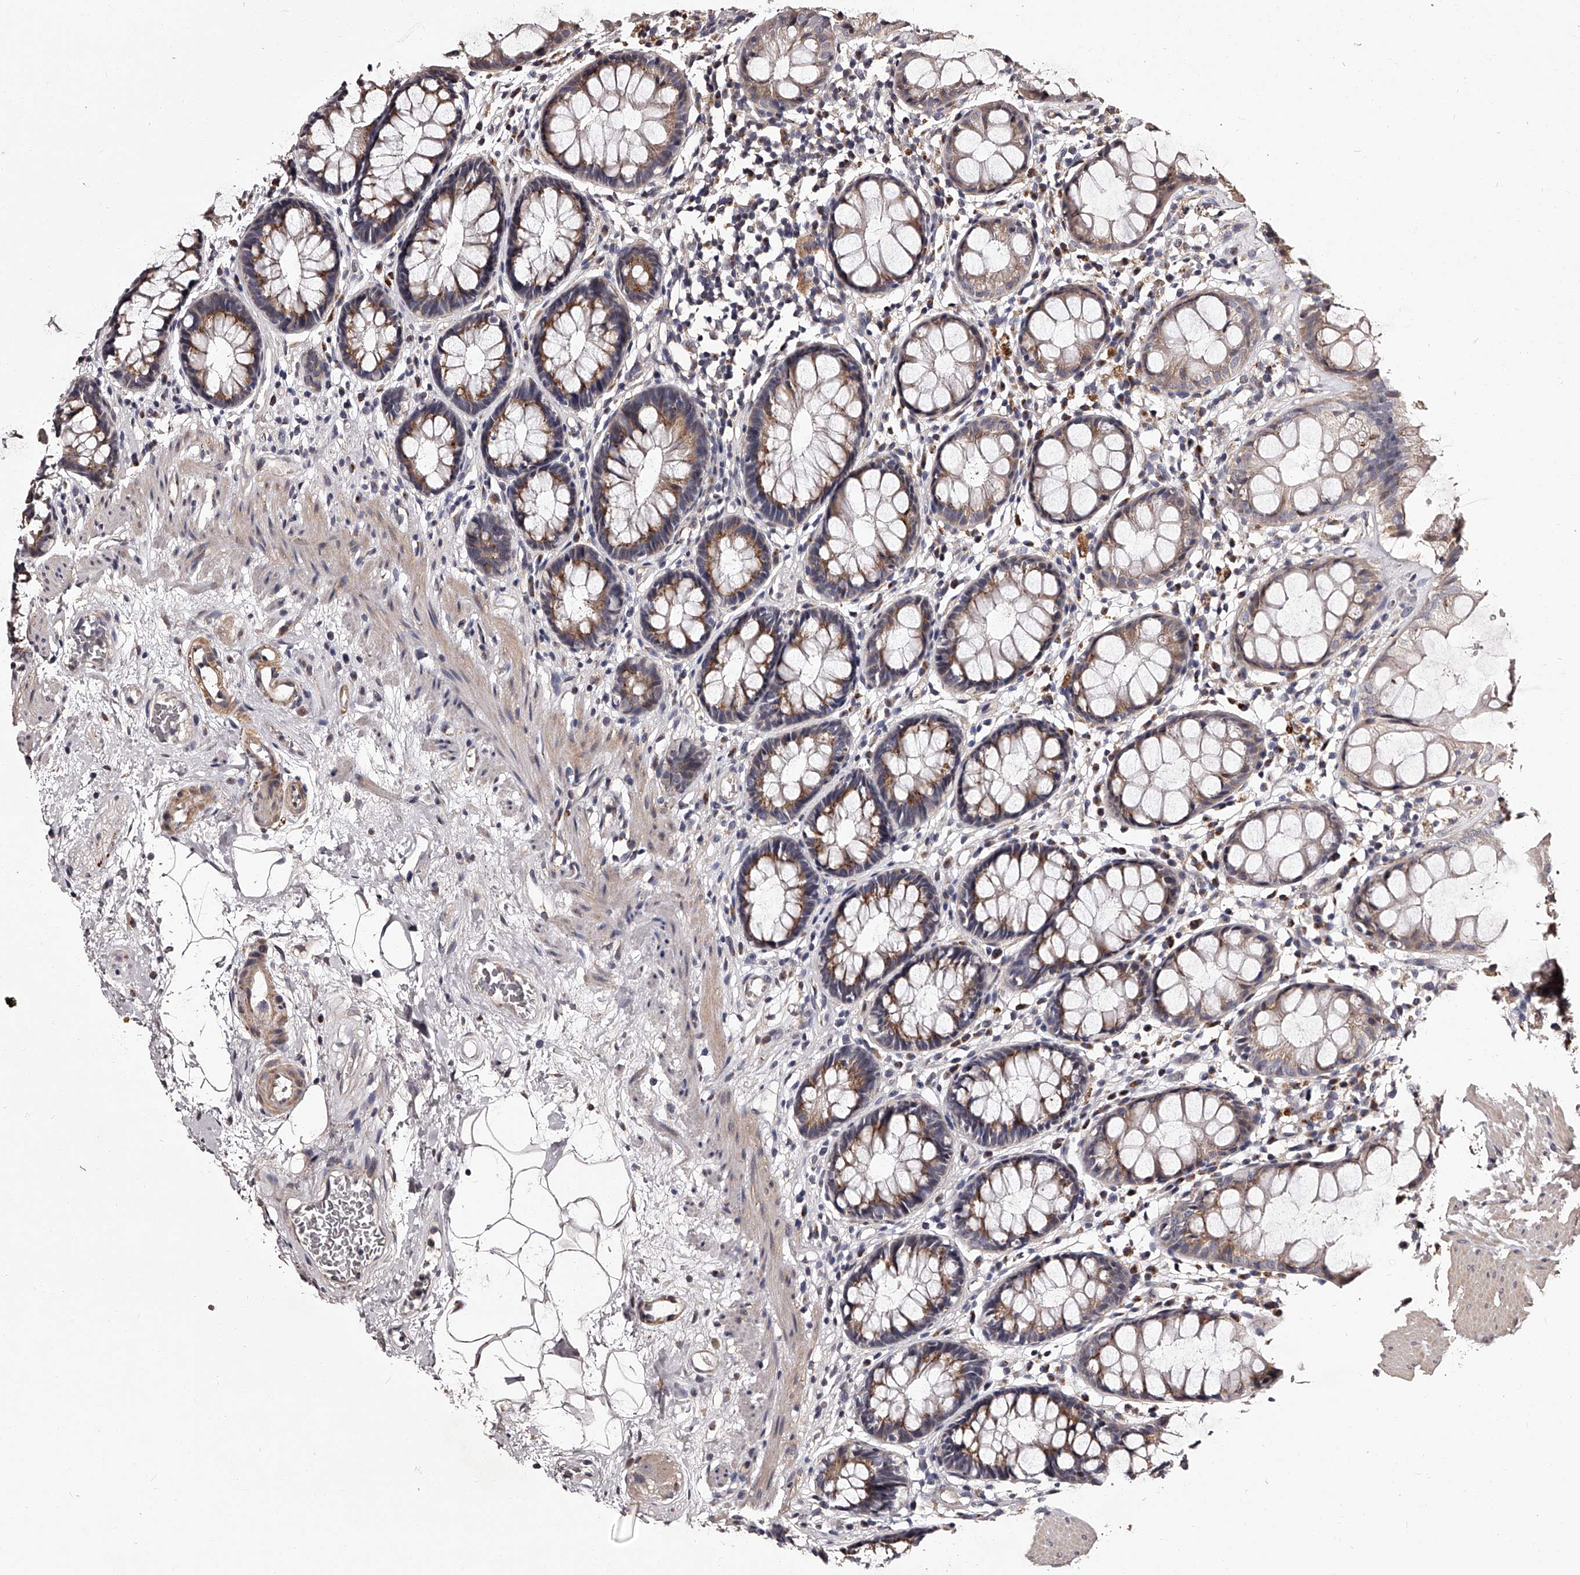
{"staining": {"intensity": "moderate", "quantity": ">75%", "location": "cytoplasmic/membranous"}, "tissue": "rectum", "cell_type": "Glandular cells", "image_type": "normal", "snomed": [{"axis": "morphology", "description": "Normal tissue, NOS"}, {"axis": "topography", "description": "Rectum"}], "caption": "Glandular cells demonstrate medium levels of moderate cytoplasmic/membranous staining in approximately >75% of cells in normal rectum. The staining is performed using DAB (3,3'-diaminobenzidine) brown chromogen to label protein expression. The nuclei are counter-stained blue using hematoxylin.", "gene": "RSC1A1", "patient": {"sex": "male", "age": 64}}